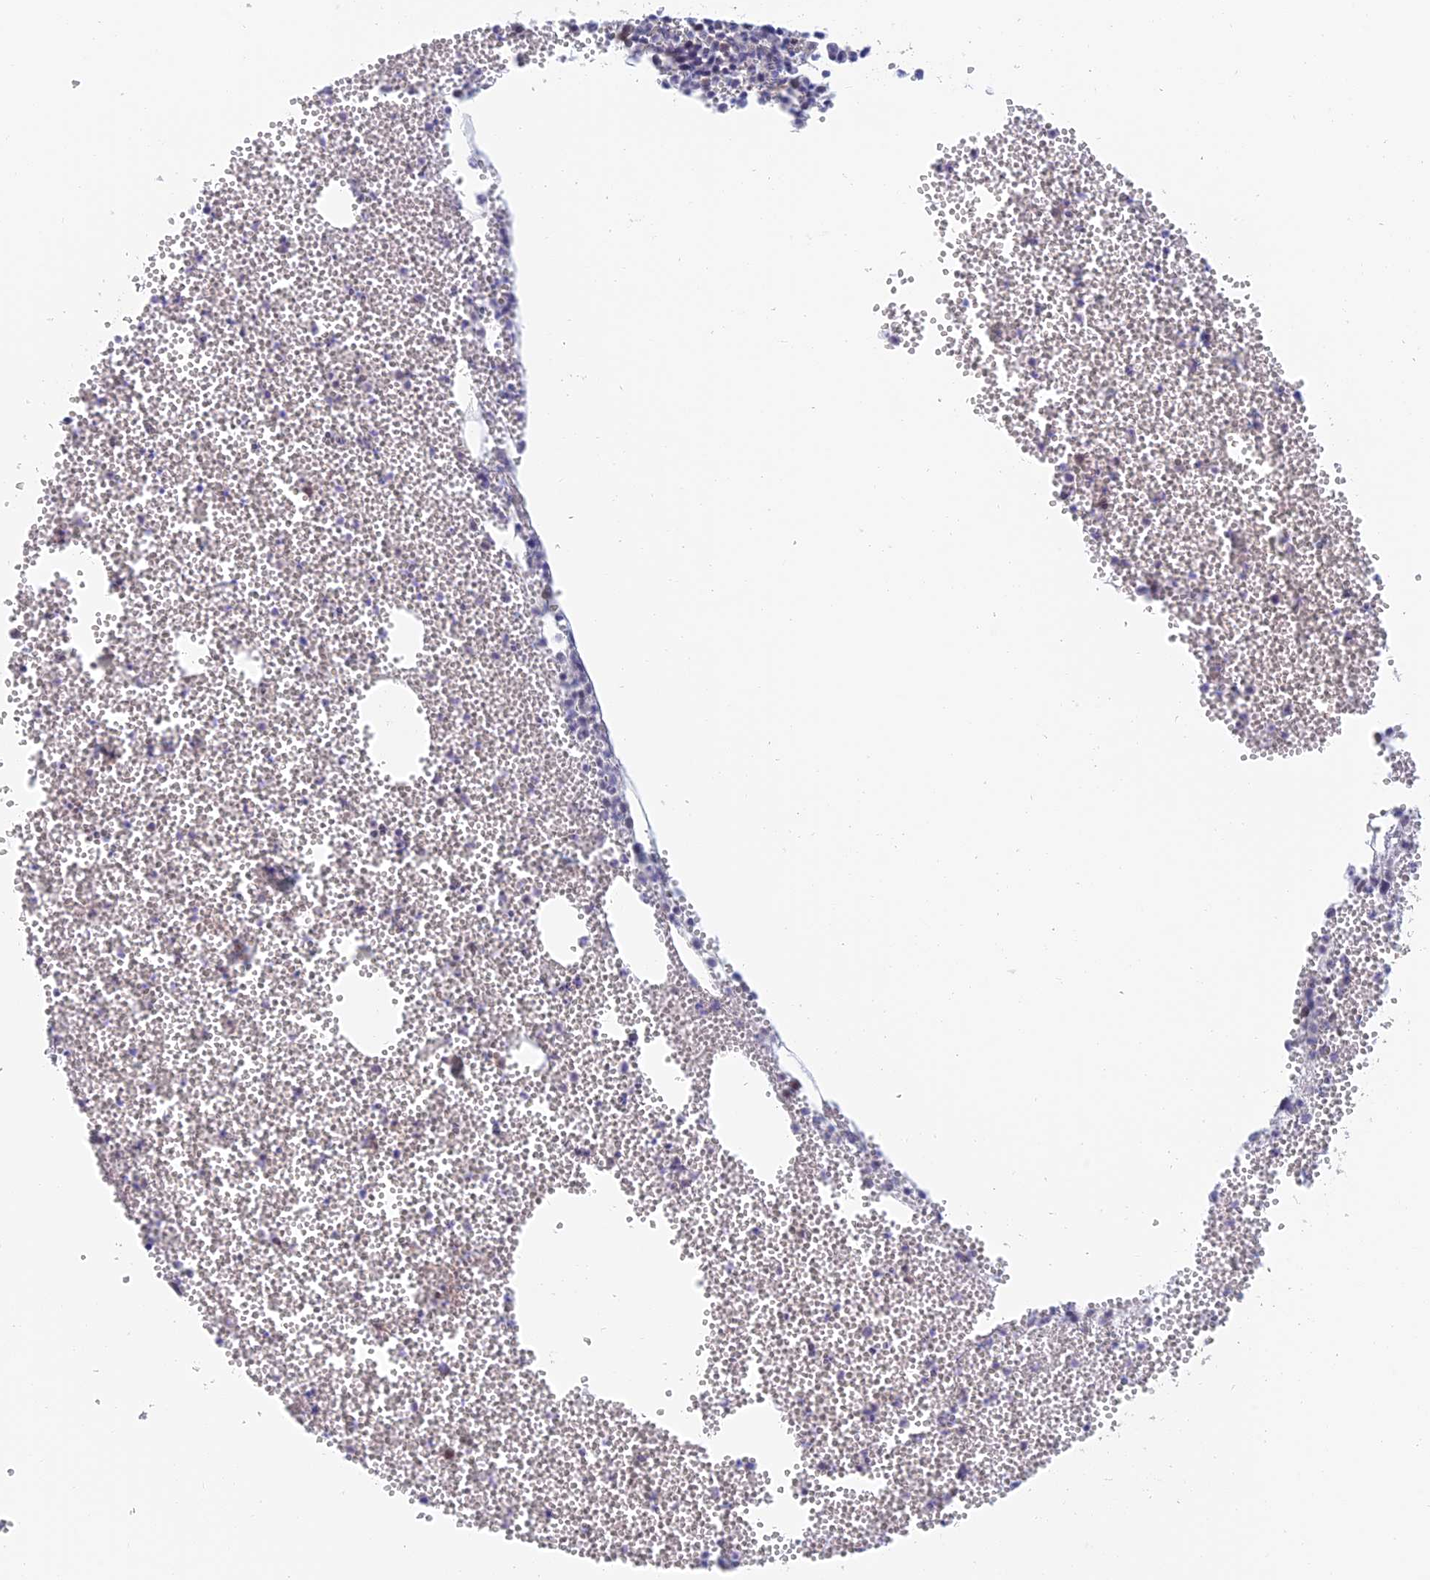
{"staining": {"intensity": "moderate", "quantity": "<25%", "location": "cytoplasmic/membranous"}, "tissue": "bone marrow", "cell_type": "Hematopoietic cells", "image_type": "normal", "snomed": [{"axis": "morphology", "description": "Normal tissue, NOS"}, {"axis": "topography", "description": "Bone marrow"}], "caption": "Bone marrow stained with DAB immunohistochemistry (IHC) demonstrates low levels of moderate cytoplasmic/membranous positivity in approximately <25% of hematopoietic cells.", "gene": "ZUP1", "patient": {"sex": "female", "age": 77}}